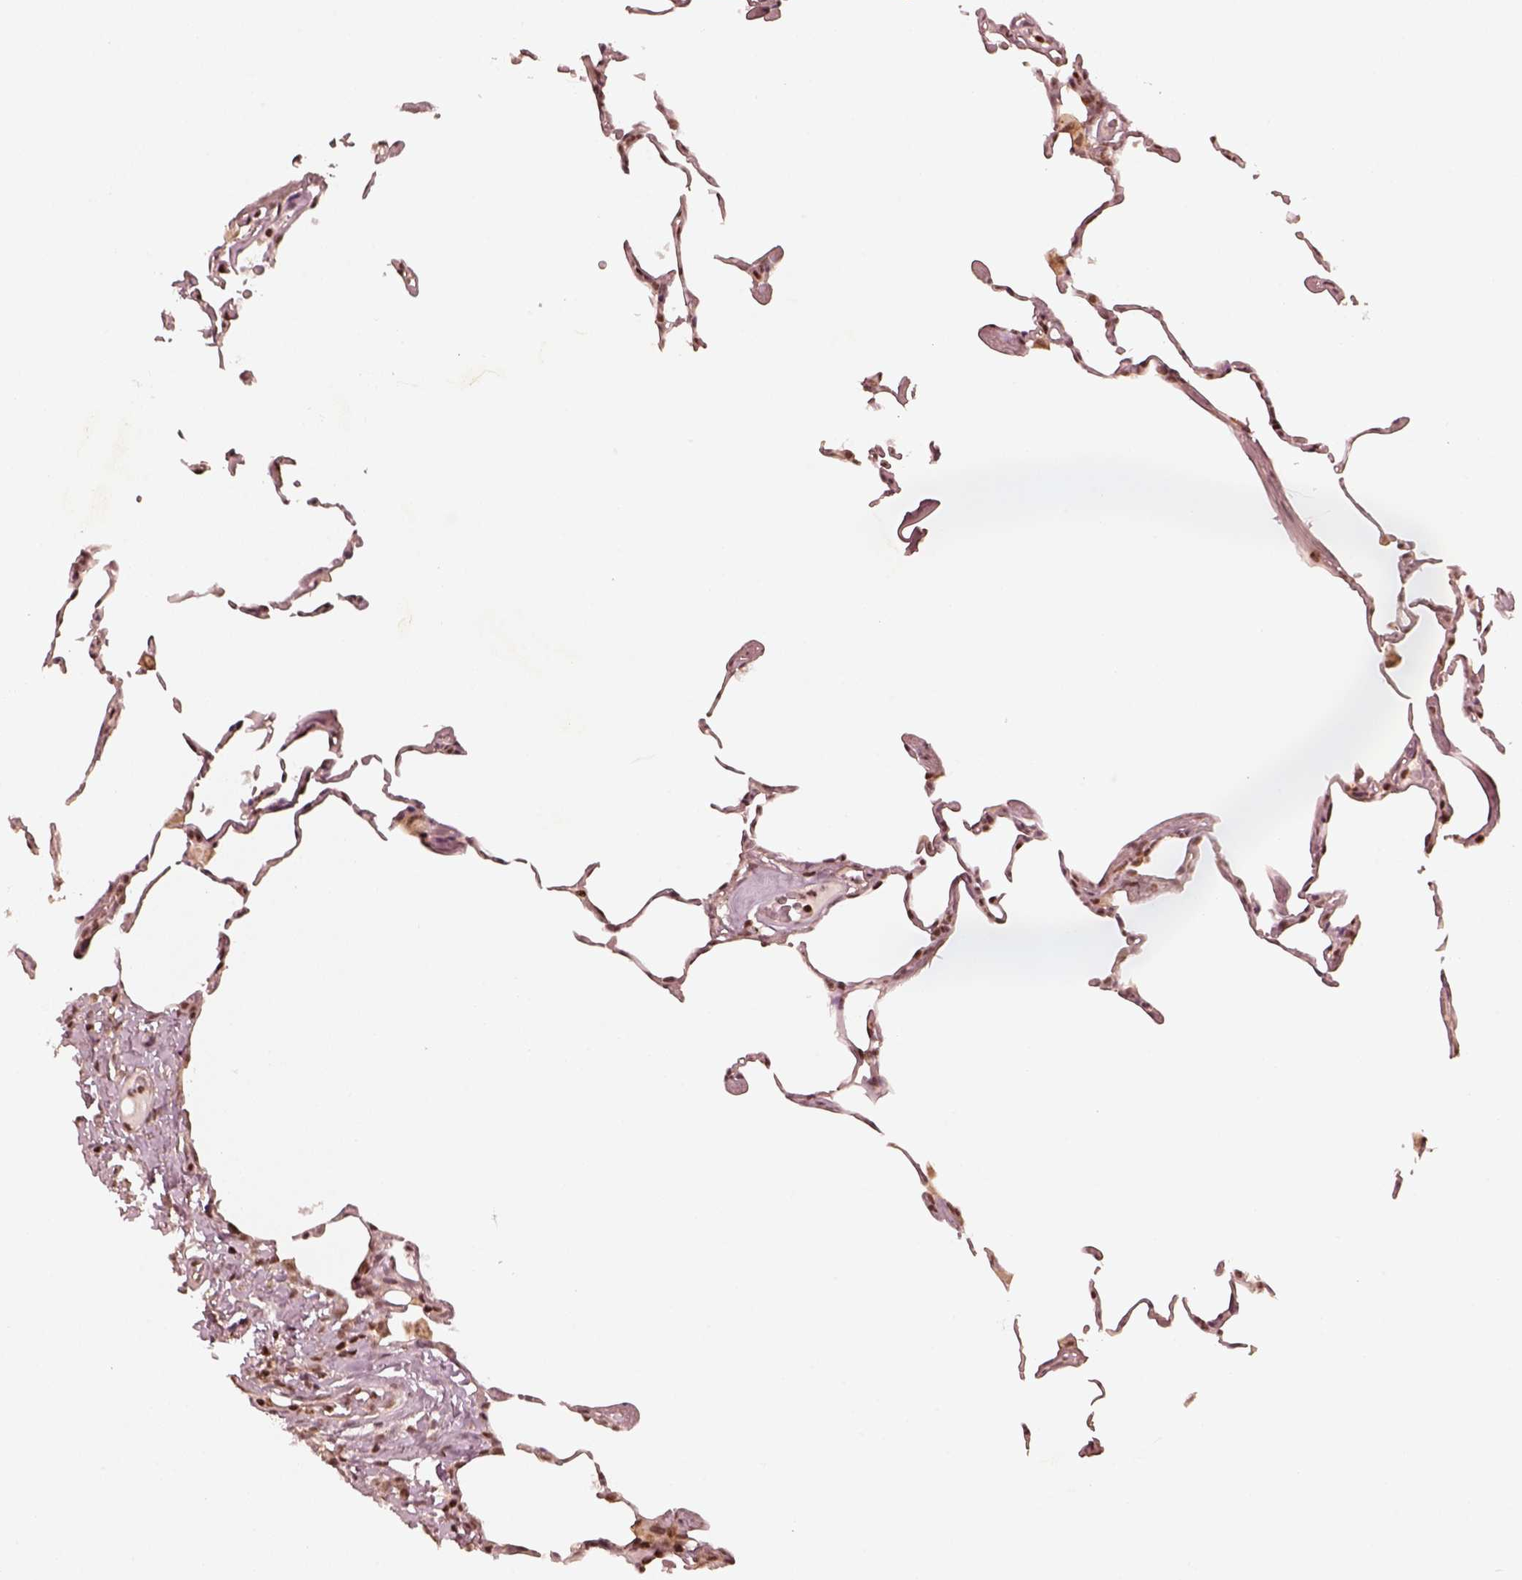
{"staining": {"intensity": "moderate", "quantity": "25%-75%", "location": "nuclear"}, "tissue": "lung", "cell_type": "Alveolar cells", "image_type": "normal", "snomed": [{"axis": "morphology", "description": "Normal tissue, NOS"}, {"axis": "topography", "description": "Lung"}], "caption": "Moderate nuclear staining for a protein is present in approximately 25%-75% of alveolar cells of unremarkable lung using immunohistochemistry (IHC).", "gene": "GMEB2", "patient": {"sex": "female", "age": 57}}